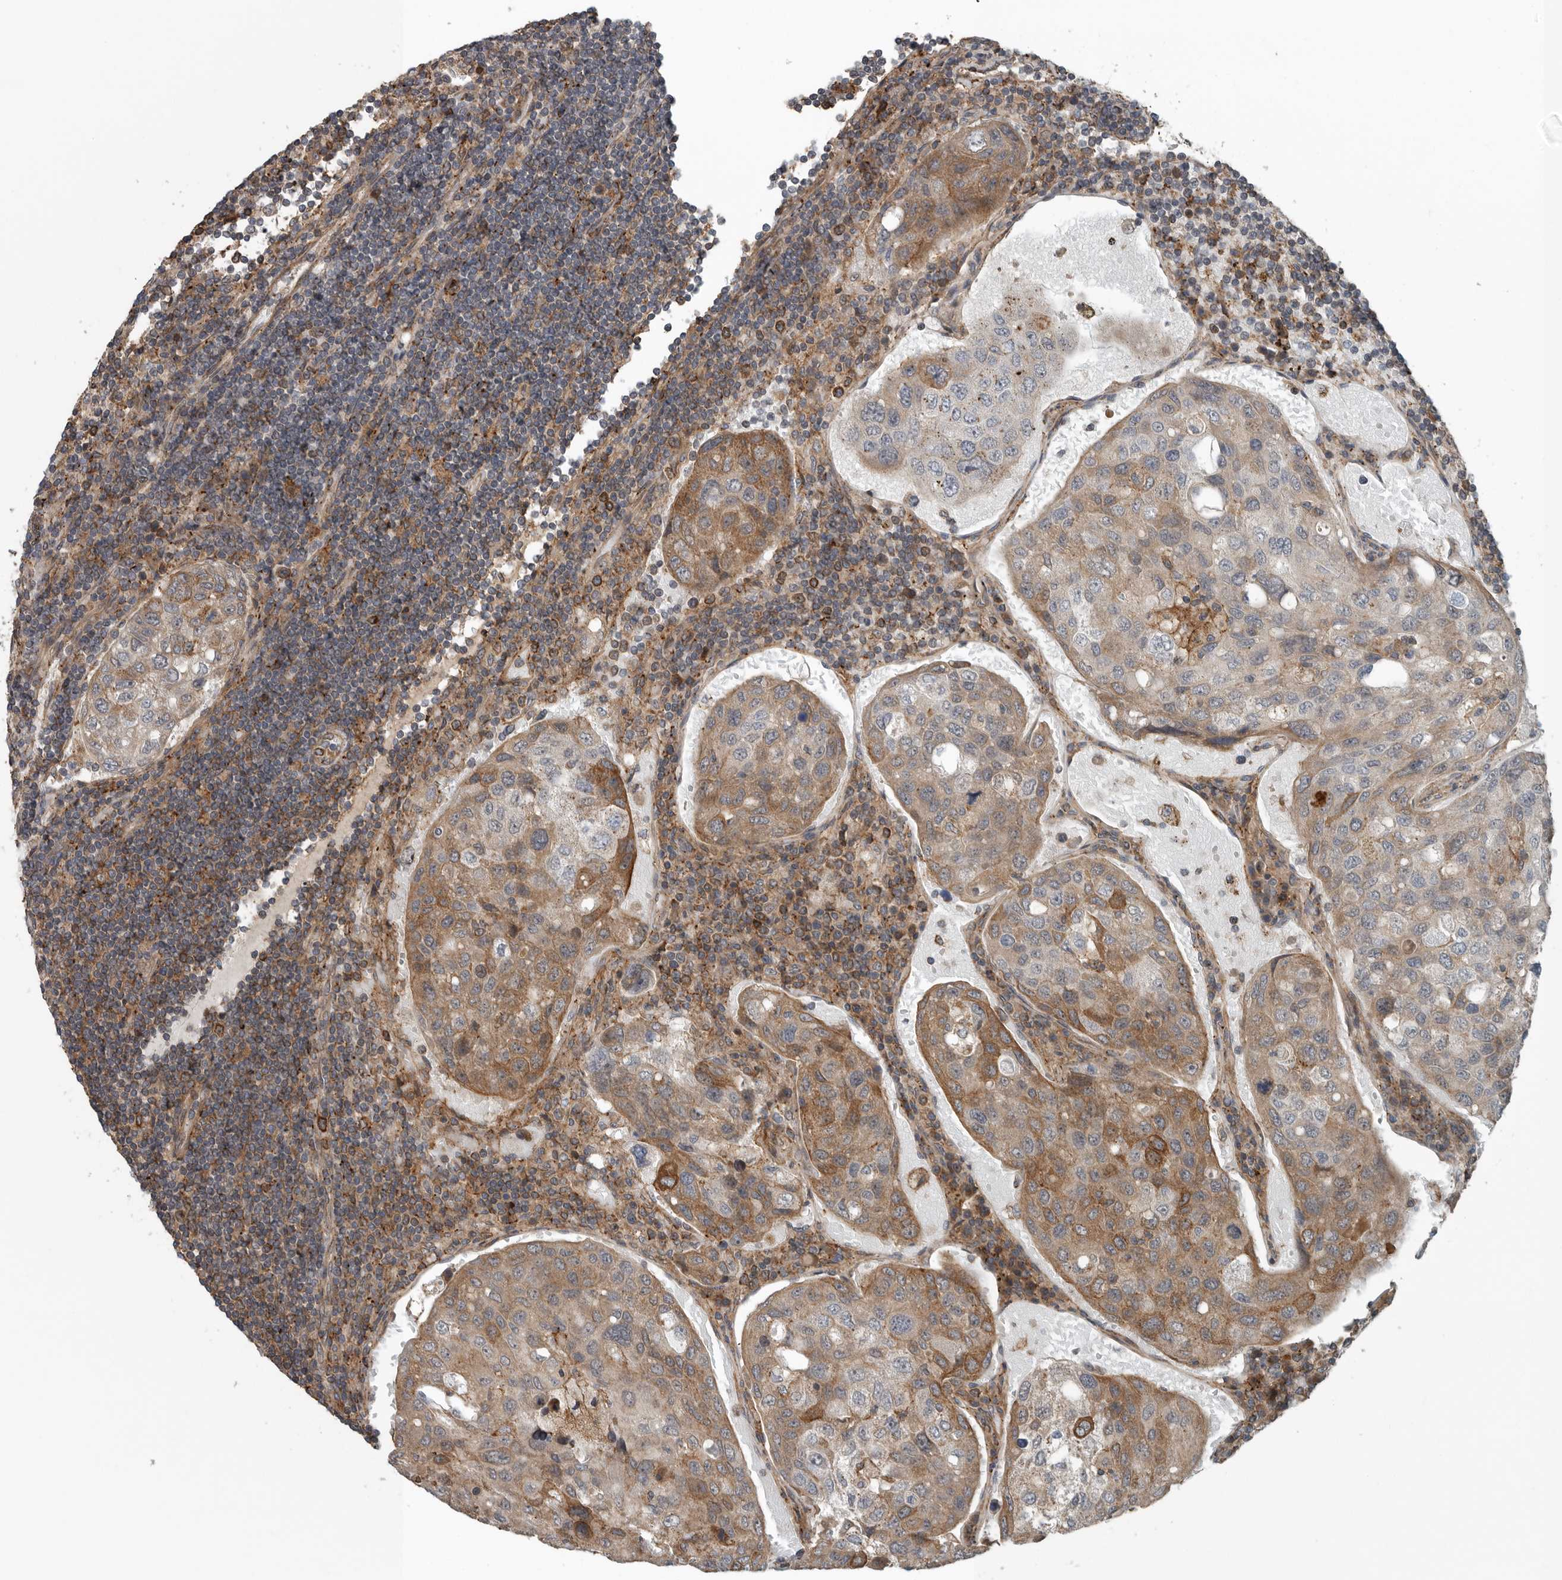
{"staining": {"intensity": "strong", "quantity": "25%-75%", "location": "cytoplasmic/membranous"}, "tissue": "urothelial cancer", "cell_type": "Tumor cells", "image_type": "cancer", "snomed": [{"axis": "morphology", "description": "Urothelial carcinoma, High grade"}, {"axis": "topography", "description": "Lymph node"}, {"axis": "topography", "description": "Urinary bladder"}], "caption": "Tumor cells show high levels of strong cytoplasmic/membranous expression in approximately 25%-75% of cells in human urothelial cancer.", "gene": "AMFR", "patient": {"sex": "male", "age": 51}}